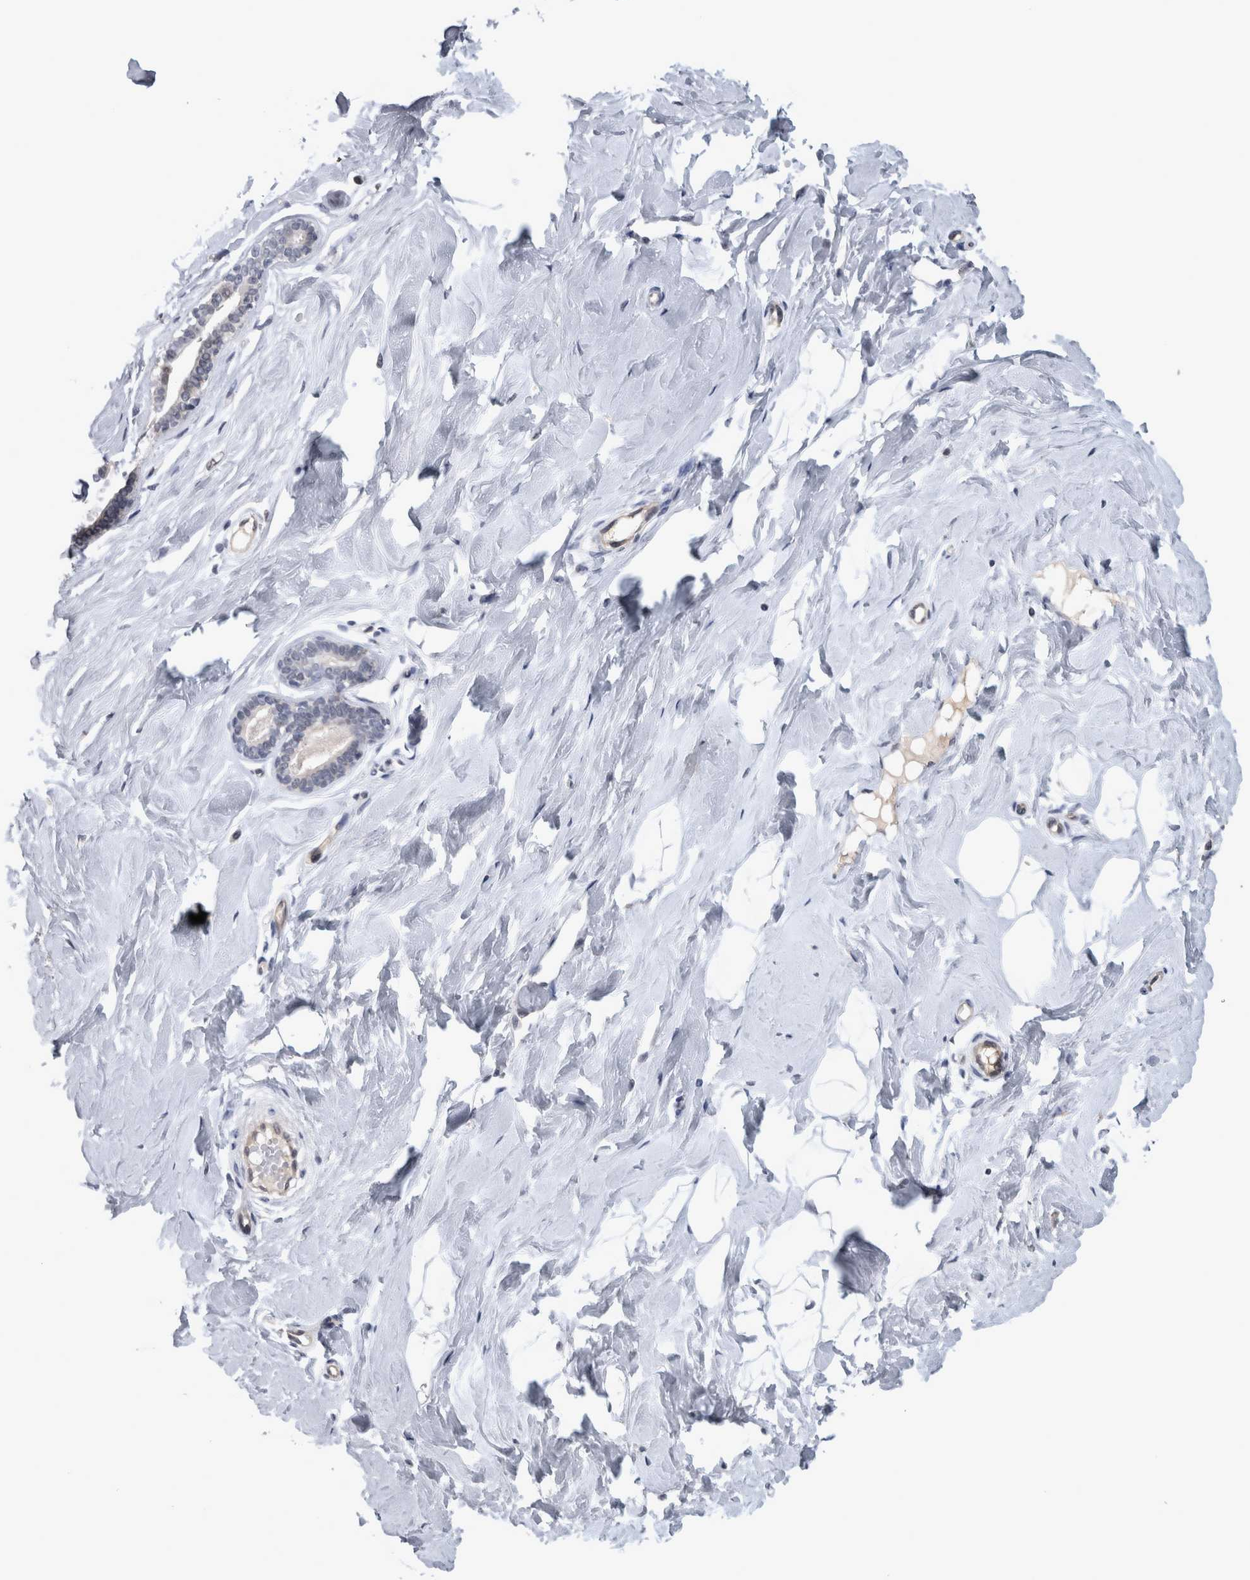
{"staining": {"intensity": "negative", "quantity": "none", "location": "none"}, "tissue": "breast", "cell_type": "Adipocytes", "image_type": "normal", "snomed": [{"axis": "morphology", "description": "Normal tissue, NOS"}, {"axis": "topography", "description": "Breast"}], "caption": "Human breast stained for a protein using IHC demonstrates no staining in adipocytes.", "gene": "NAPRT", "patient": {"sex": "female", "age": 23}}